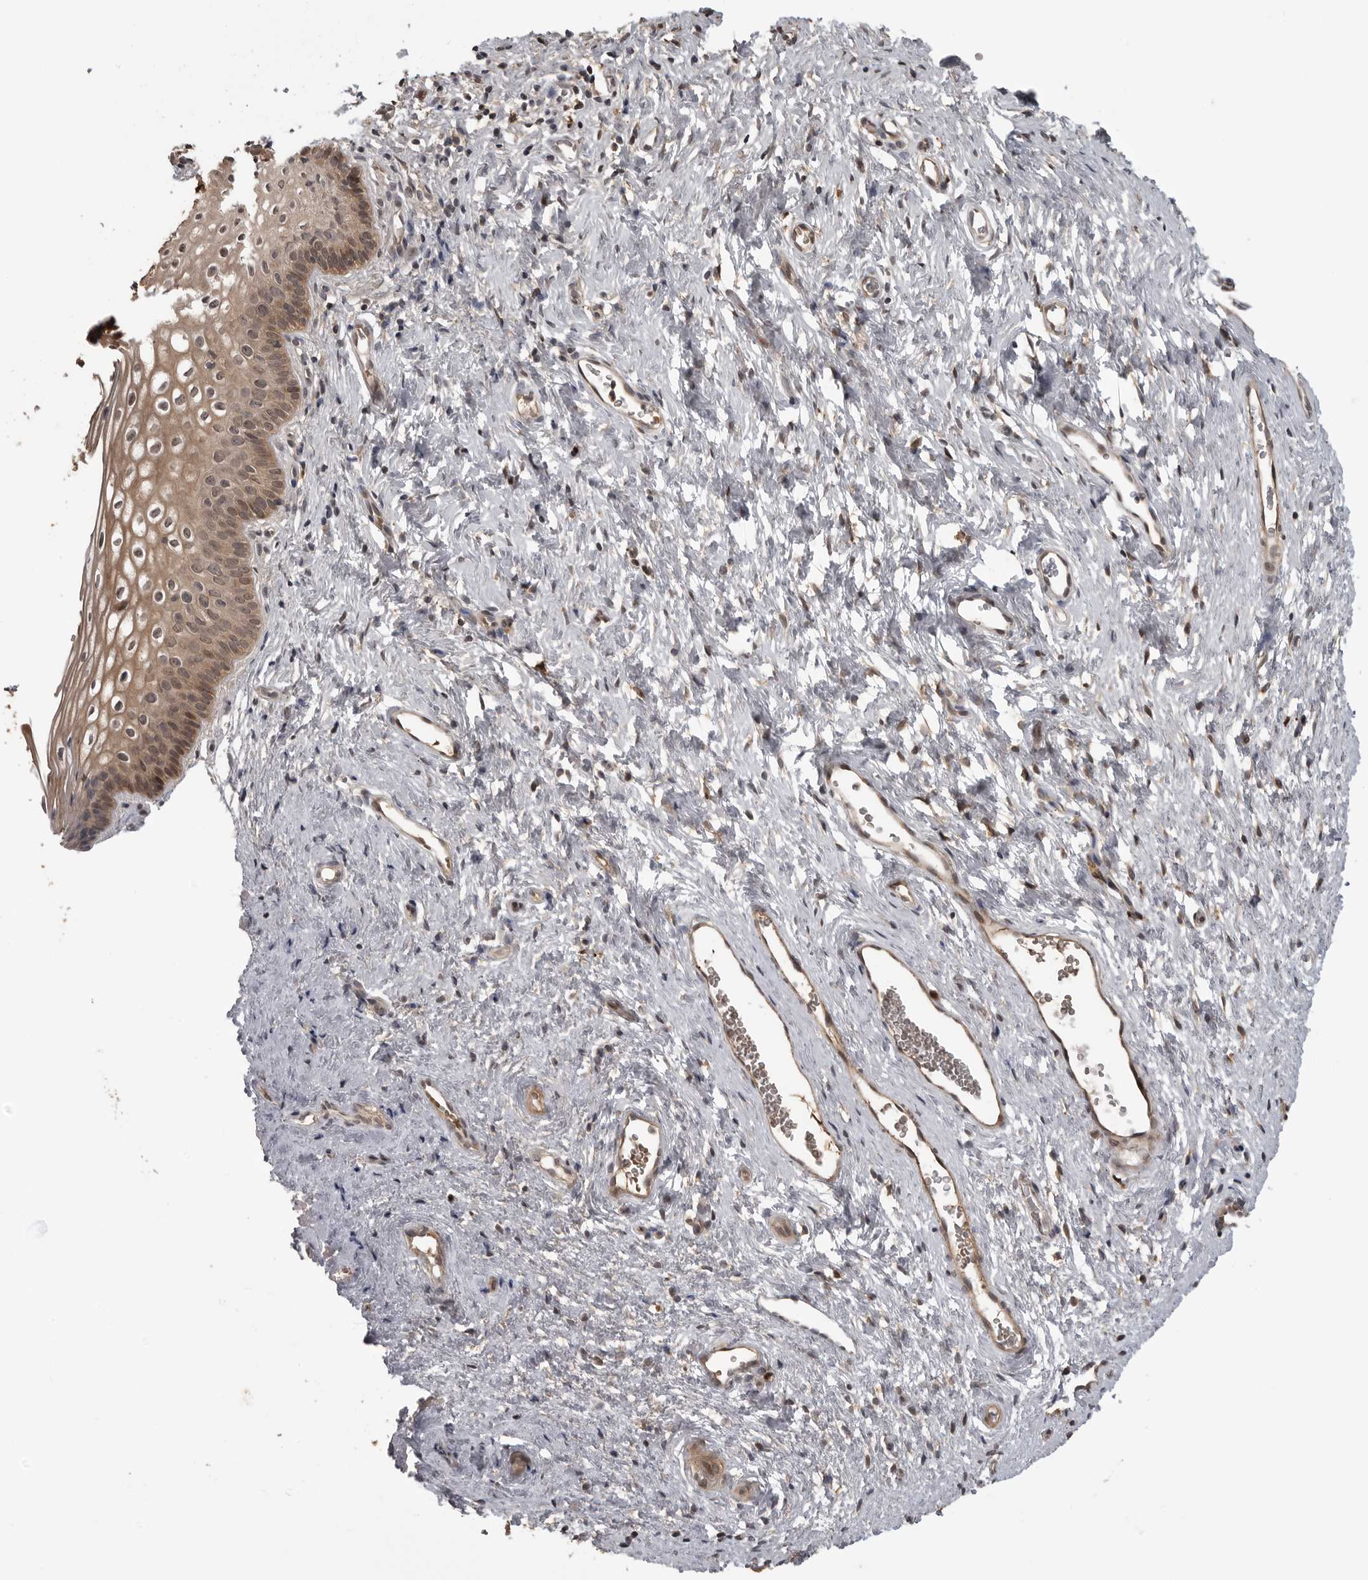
{"staining": {"intensity": "weak", "quantity": "<25%", "location": "cytoplasmic/membranous"}, "tissue": "cervix", "cell_type": "Glandular cells", "image_type": "normal", "snomed": [{"axis": "morphology", "description": "Normal tissue, NOS"}, {"axis": "topography", "description": "Cervix"}], "caption": "Immunohistochemistry of benign cervix exhibits no expression in glandular cells.", "gene": "AKAP7", "patient": {"sex": "female", "age": 27}}